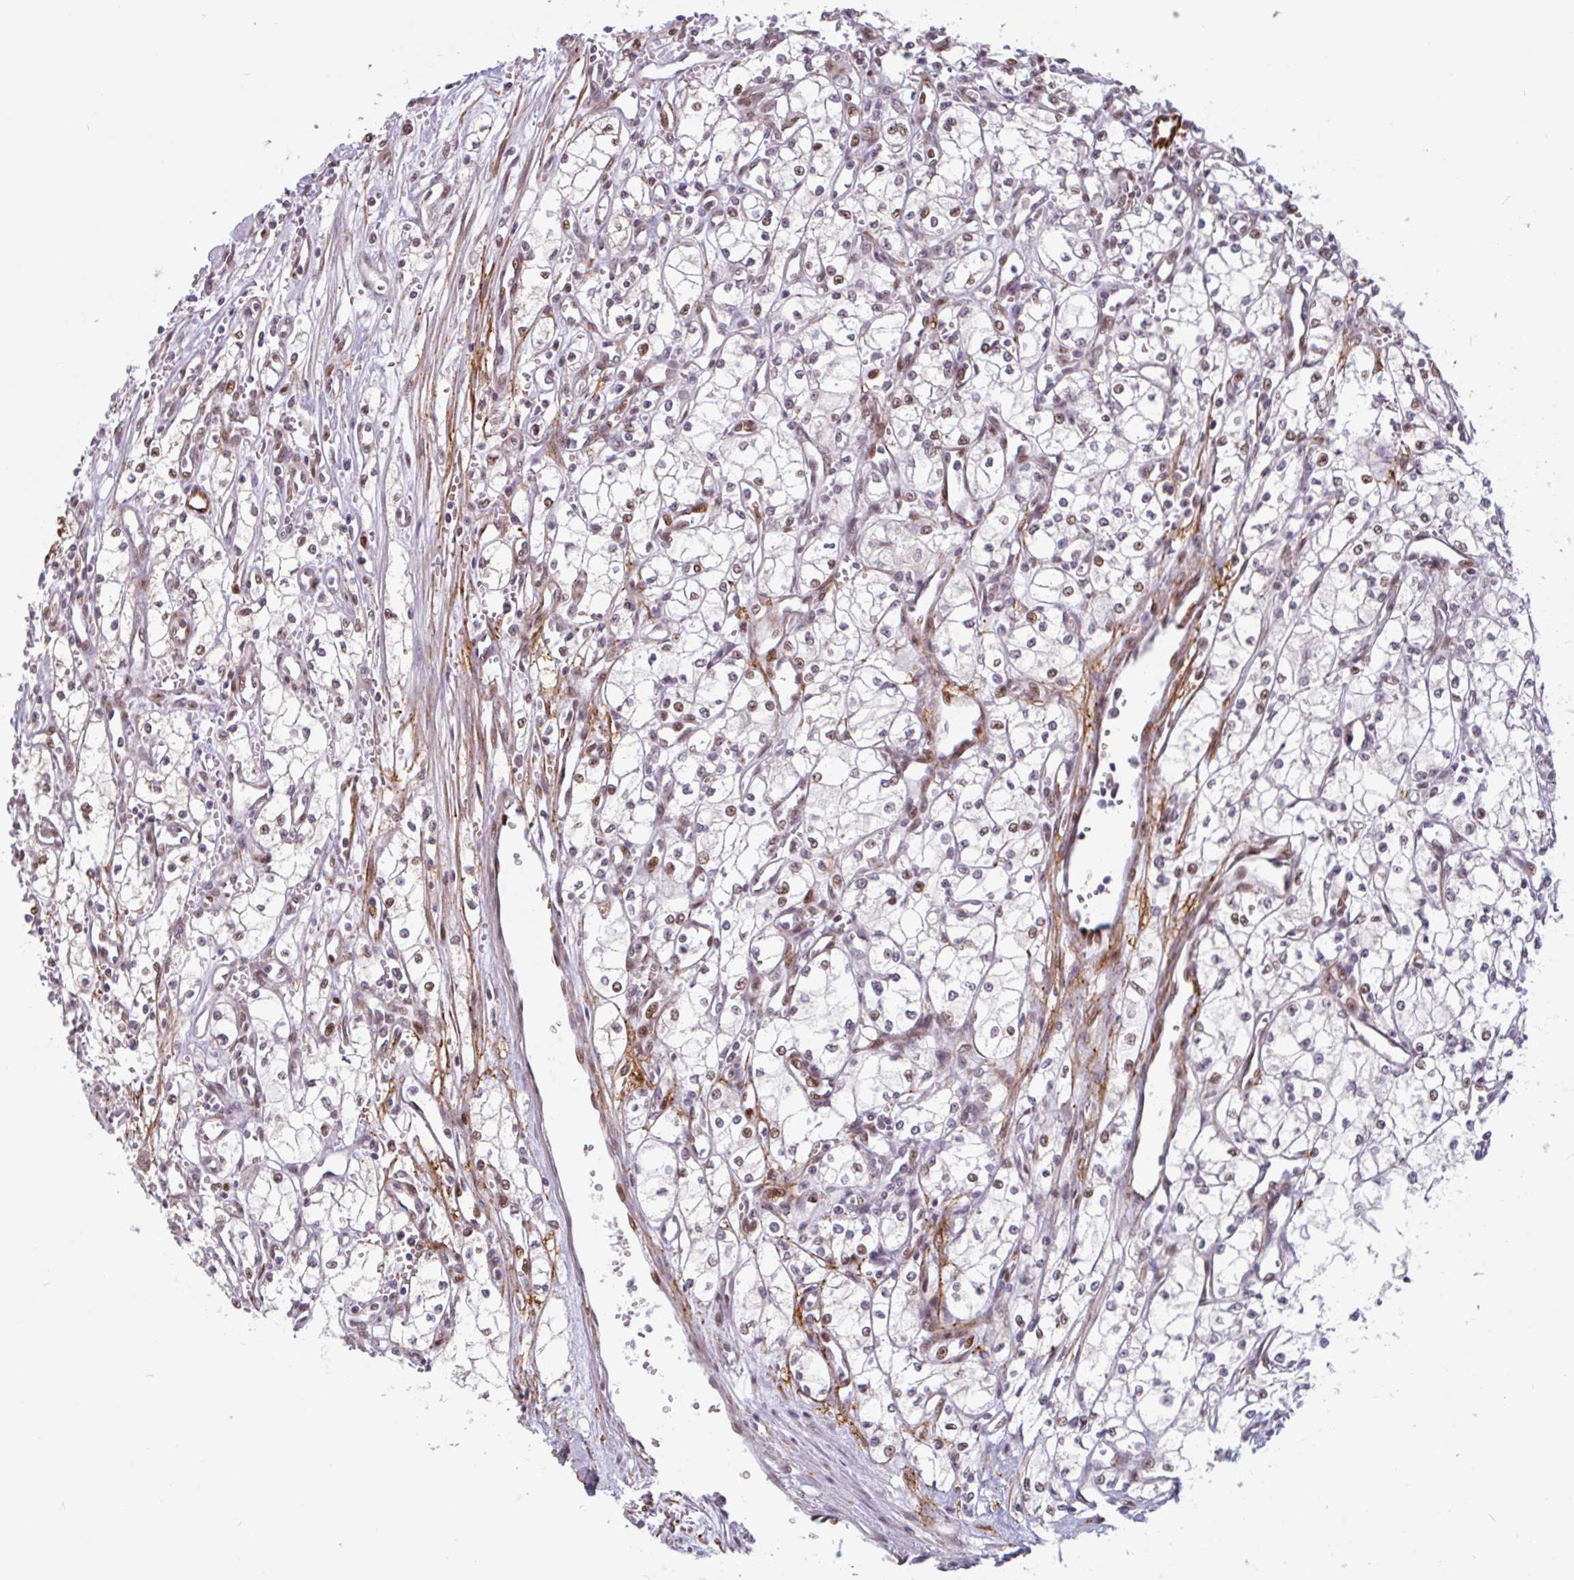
{"staining": {"intensity": "weak", "quantity": "<25%", "location": "nuclear"}, "tissue": "renal cancer", "cell_type": "Tumor cells", "image_type": "cancer", "snomed": [{"axis": "morphology", "description": "Adenocarcinoma, NOS"}, {"axis": "topography", "description": "Kidney"}], "caption": "Image shows no significant protein expression in tumor cells of renal cancer.", "gene": "TMEM119", "patient": {"sex": "male", "age": 59}}